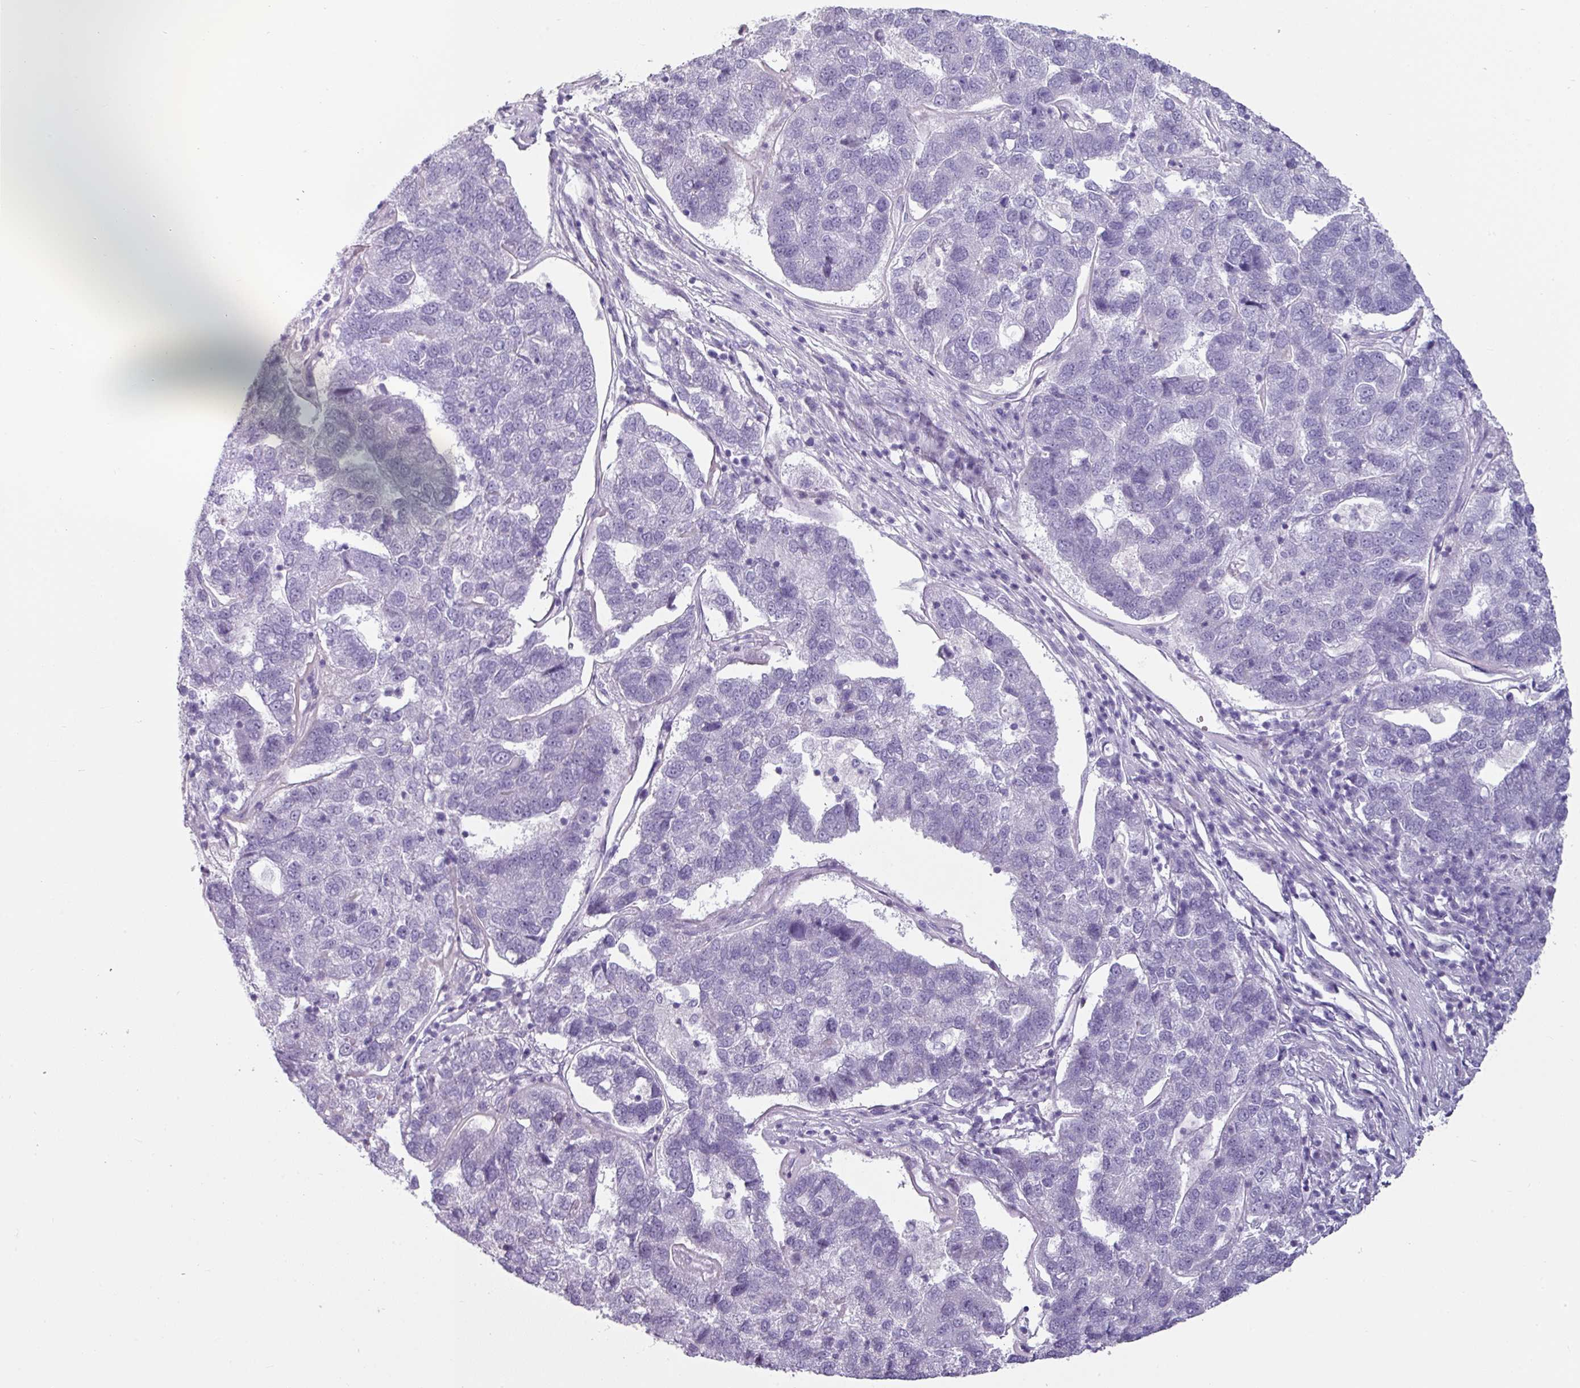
{"staining": {"intensity": "negative", "quantity": "none", "location": "none"}, "tissue": "pancreatic cancer", "cell_type": "Tumor cells", "image_type": "cancer", "snomed": [{"axis": "morphology", "description": "Adenocarcinoma, NOS"}, {"axis": "topography", "description": "Pancreas"}], "caption": "Pancreatic cancer was stained to show a protein in brown. There is no significant expression in tumor cells.", "gene": "CLCA1", "patient": {"sex": "female", "age": 61}}